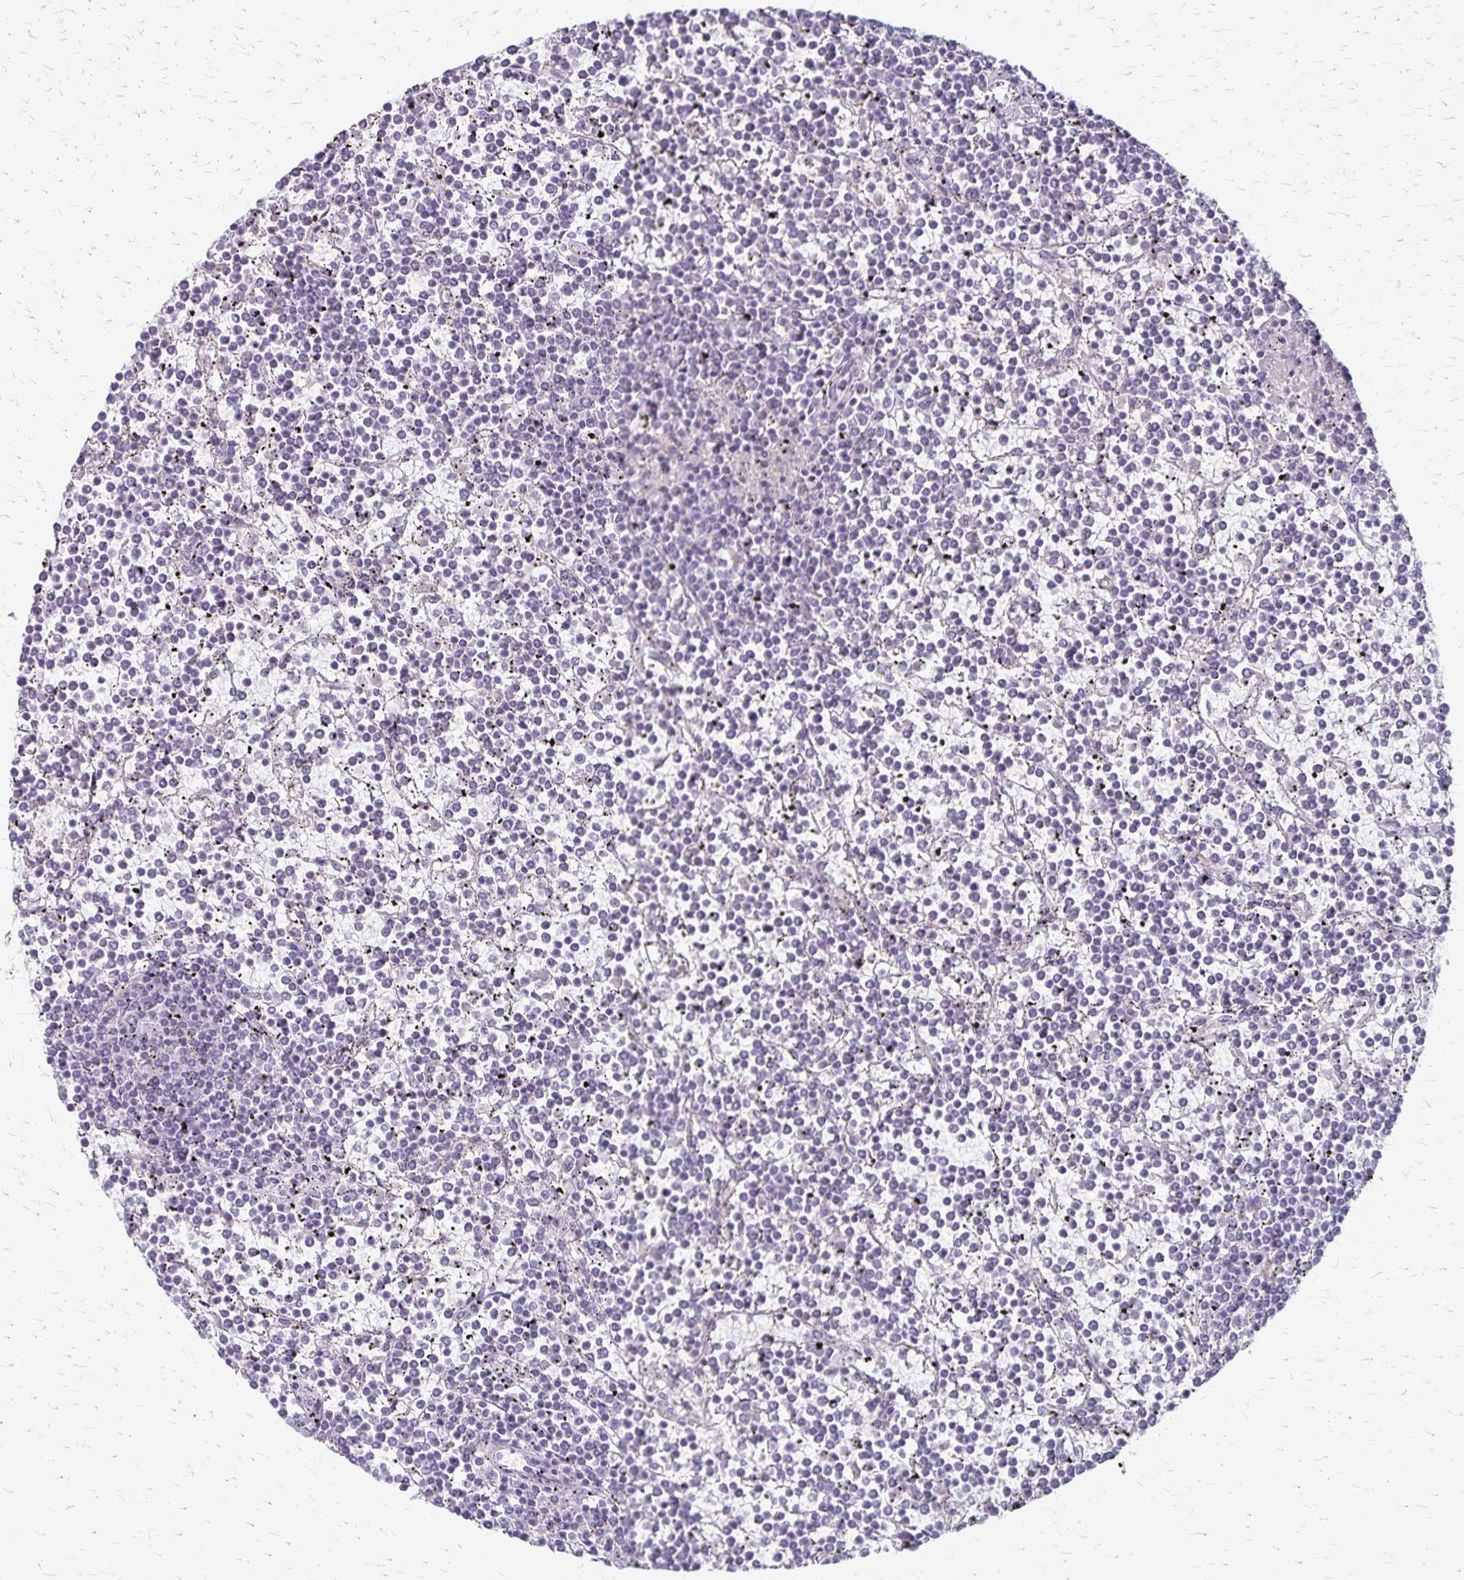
{"staining": {"intensity": "negative", "quantity": "none", "location": "none"}, "tissue": "lymphoma", "cell_type": "Tumor cells", "image_type": "cancer", "snomed": [{"axis": "morphology", "description": "Malignant lymphoma, non-Hodgkin's type, Low grade"}, {"axis": "topography", "description": "Spleen"}], "caption": "High magnification brightfield microscopy of lymphoma stained with DAB (brown) and counterstained with hematoxylin (blue): tumor cells show no significant positivity.", "gene": "RASL10B", "patient": {"sex": "female", "age": 19}}